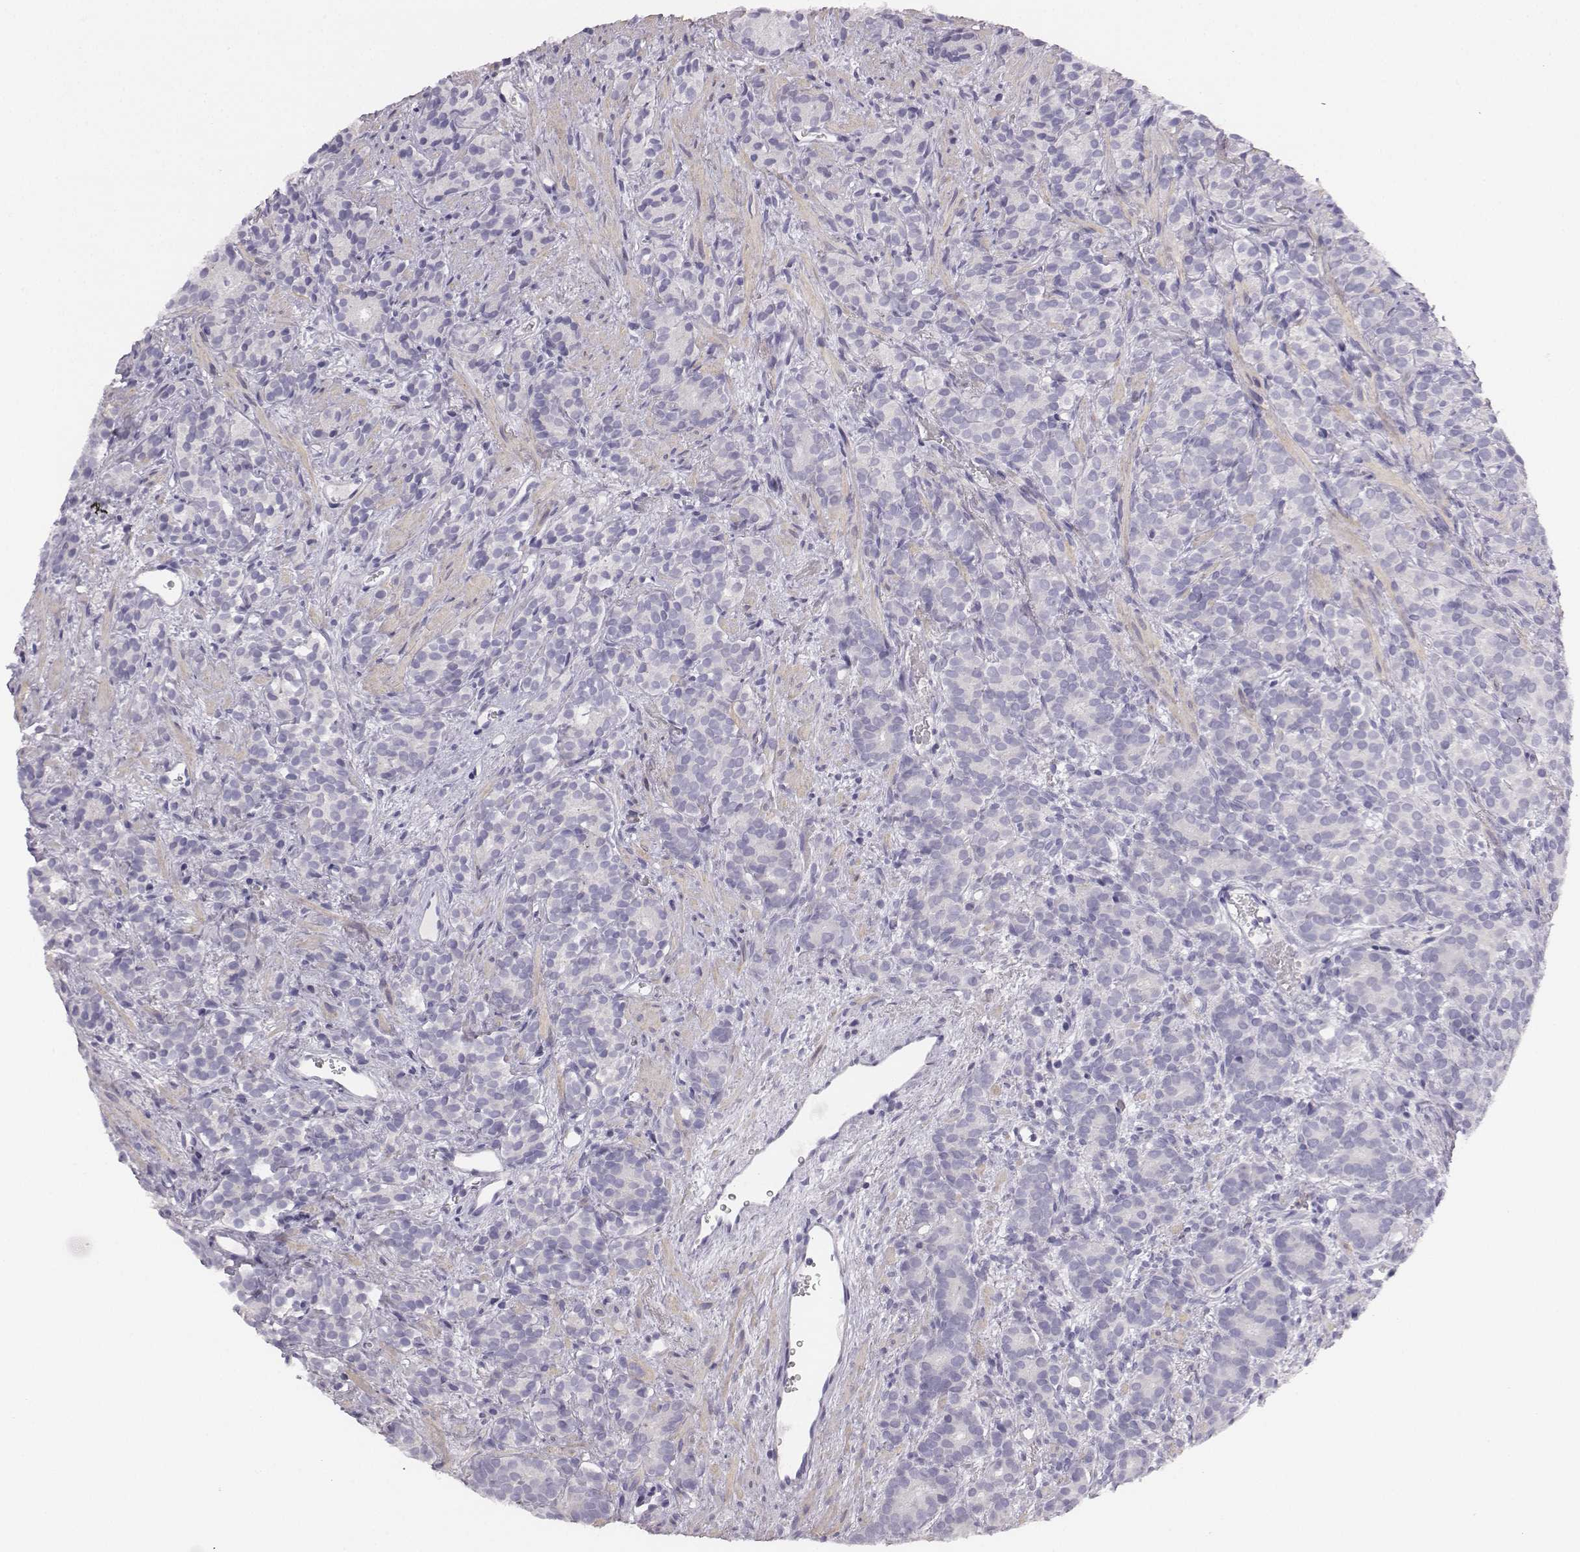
{"staining": {"intensity": "negative", "quantity": "none", "location": "none"}, "tissue": "prostate cancer", "cell_type": "Tumor cells", "image_type": "cancer", "snomed": [{"axis": "morphology", "description": "Adenocarcinoma, High grade"}, {"axis": "topography", "description": "Prostate"}], "caption": "Human prostate cancer stained for a protein using immunohistochemistry (IHC) displays no staining in tumor cells.", "gene": "ADAM7", "patient": {"sex": "male", "age": 84}}